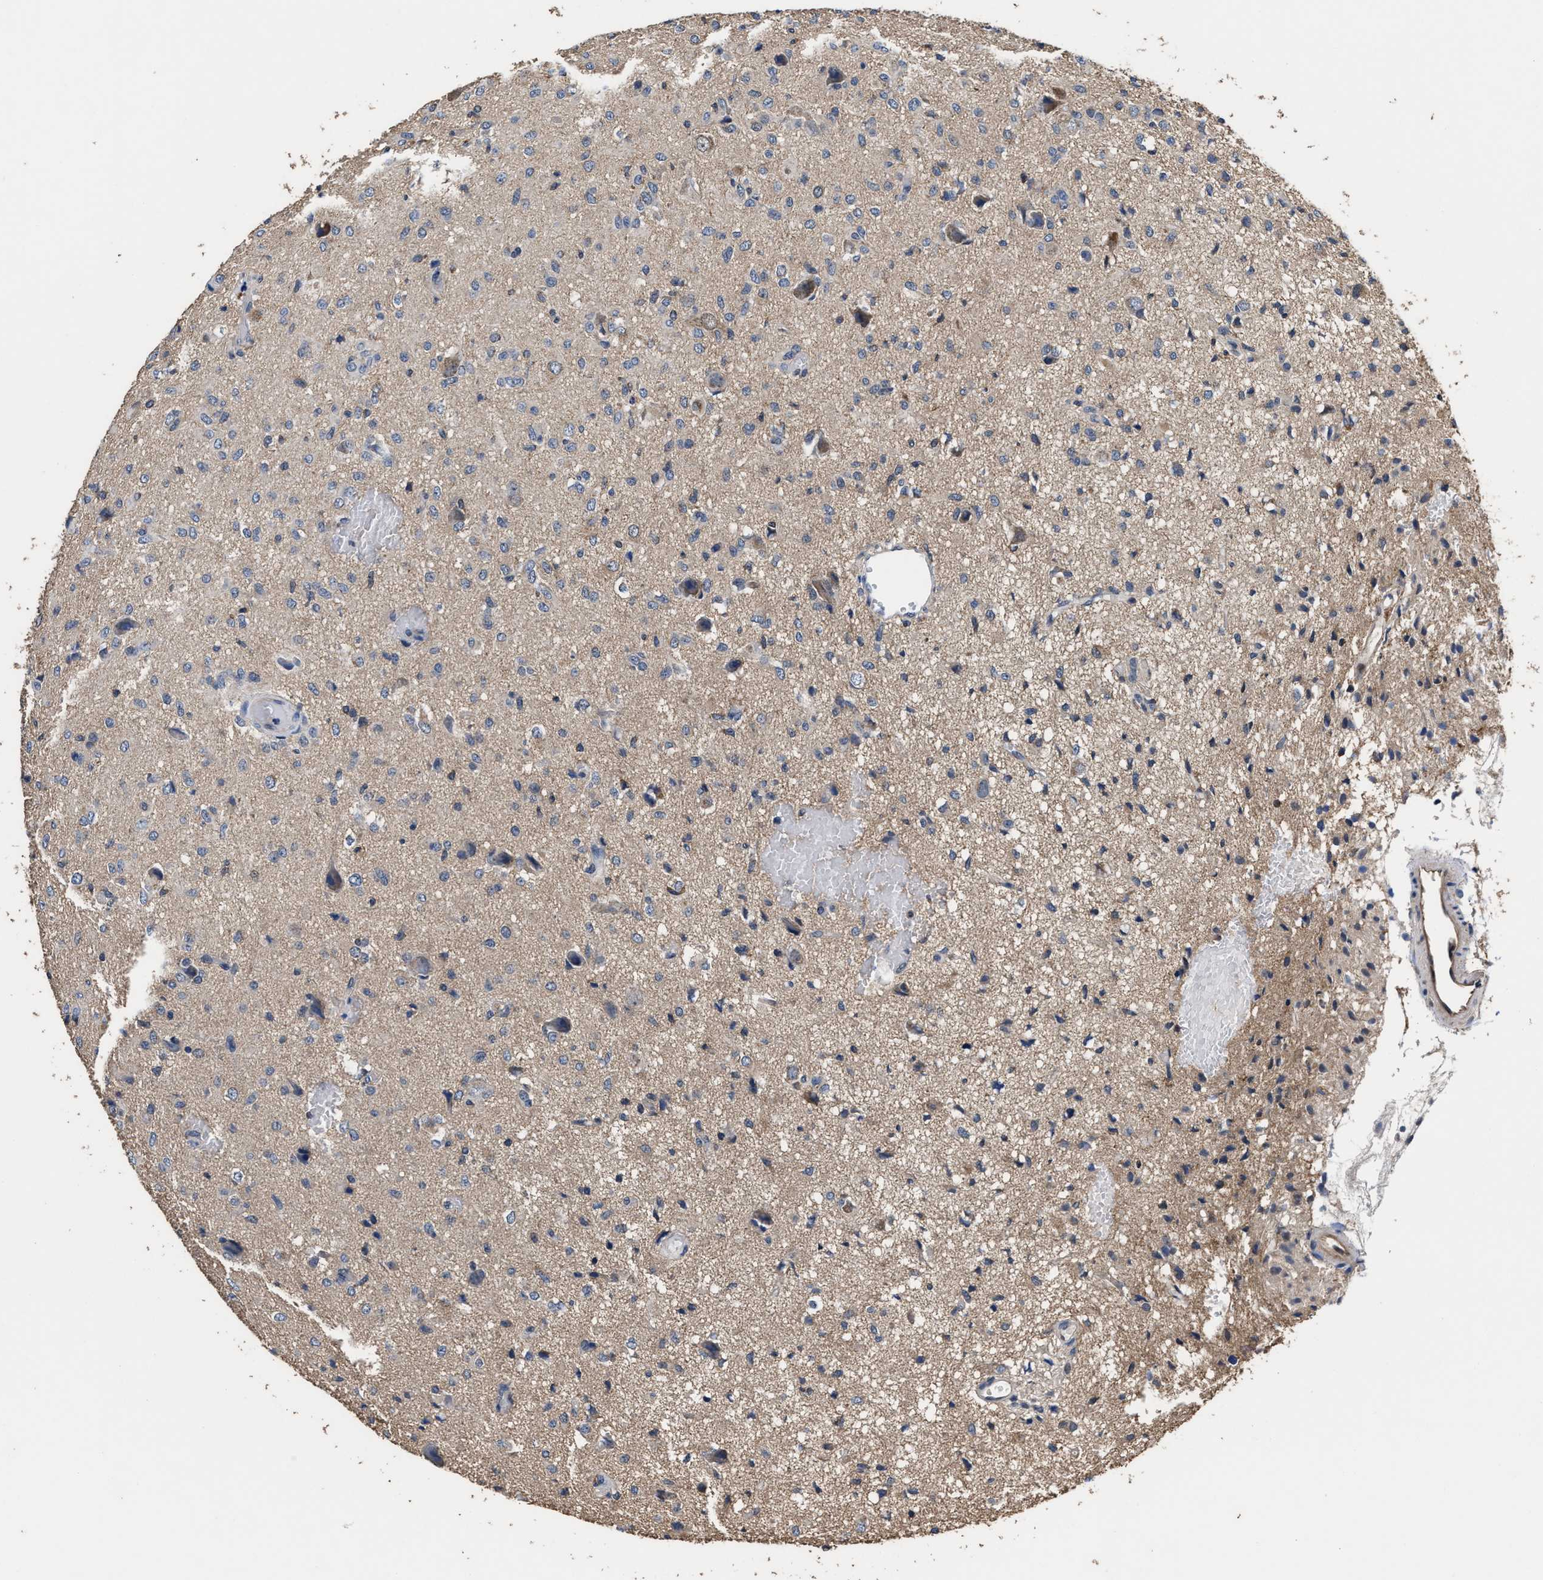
{"staining": {"intensity": "weak", "quantity": "<25%", "location": "cytoplasmic/membranous"}, "tissue": "glioma", "cell_type": "Tumor cells", "image_type": "cancer", "snomed": [{"axis": "morphology", "description": "Glioma, malignant, High grade"}, {"axis": "topography", "description": "Brain"}], "caption": "A high-resolution photomicrograph shows immunohistochemistry (IHC) staining of malignant glioma (high-grade), which reveals no significant staining in tumor cells.", "gene": "ACLY", "patient": {"sex": "female", "age": 59}}